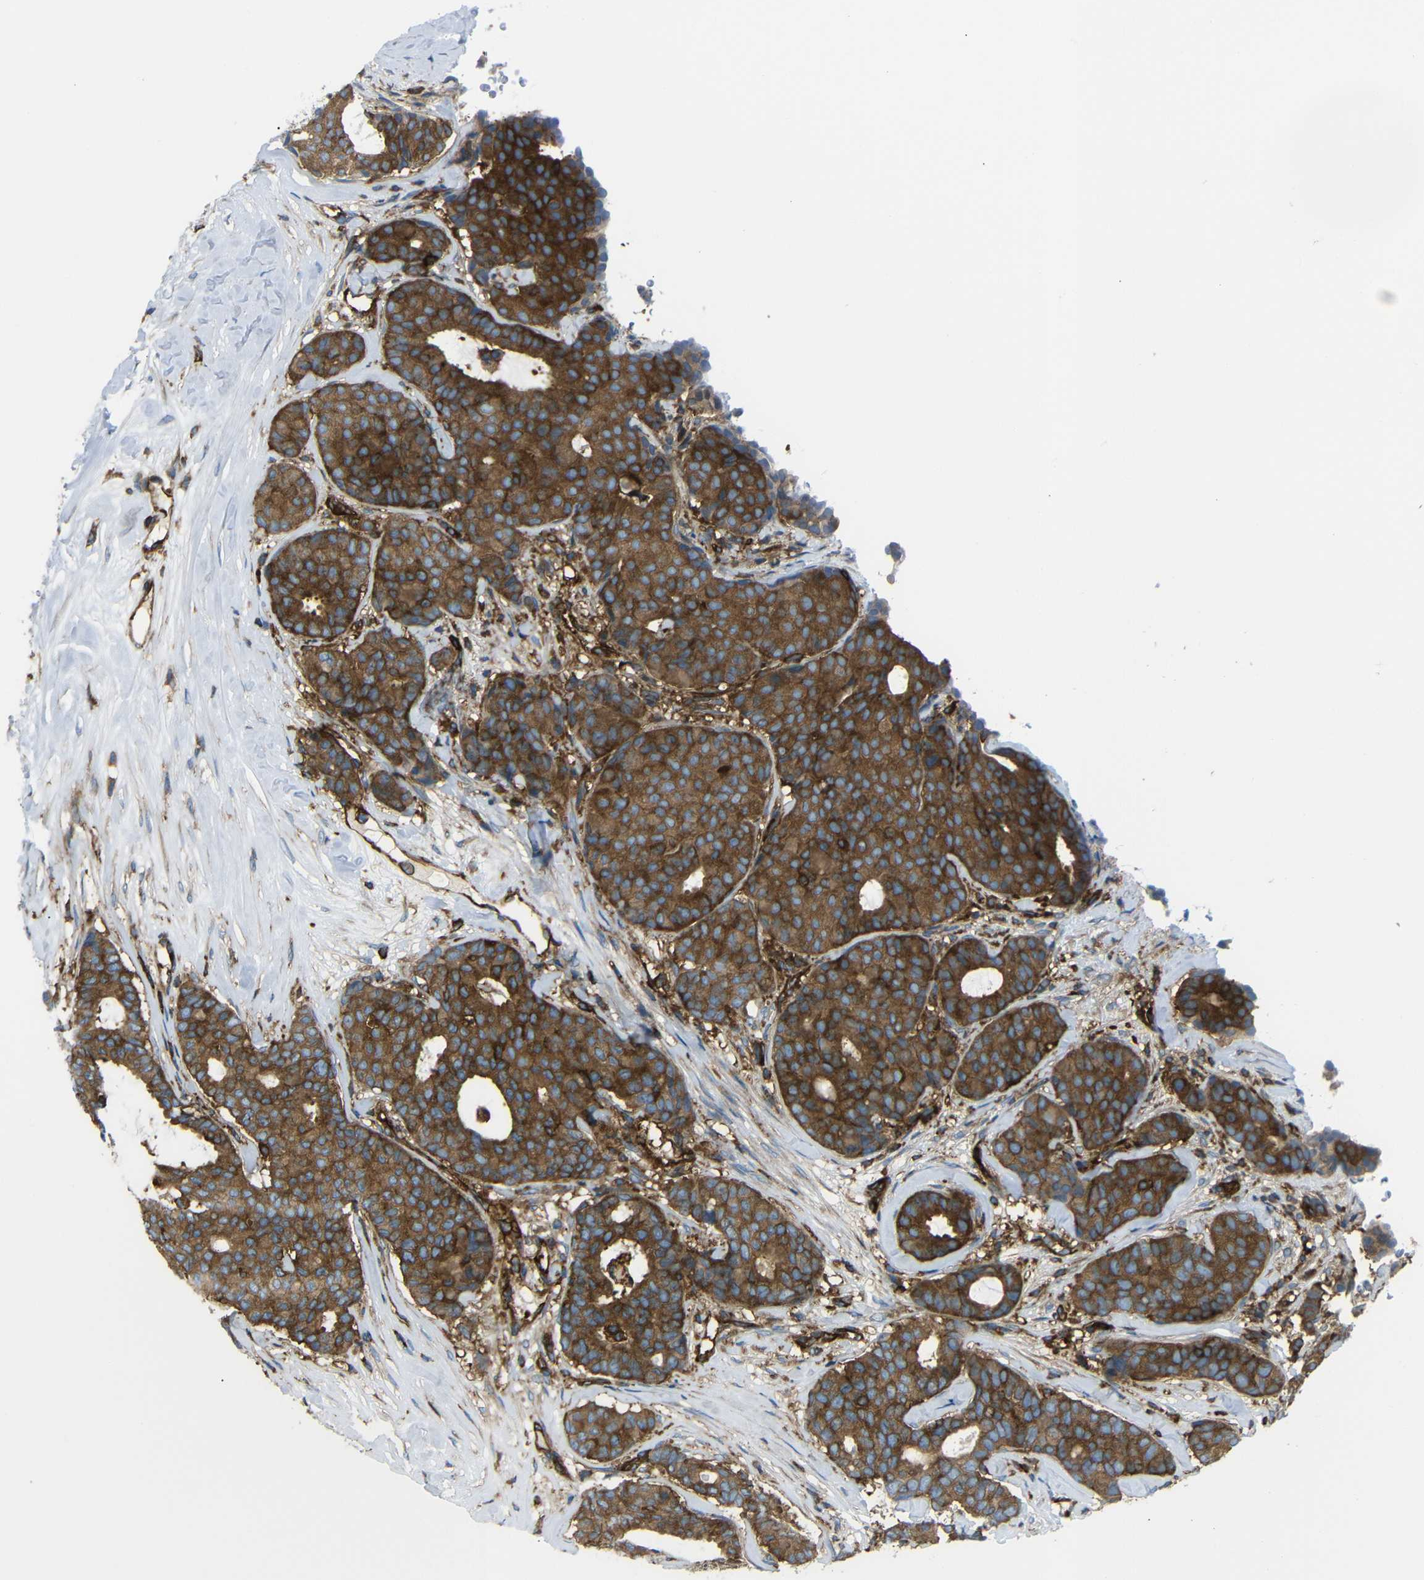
{"staining": {"intensity": "strong", "quantity": ">75%", "location": "cytoplasmic/membranous"}, "tissue": "breast cancer", "cell_type": "Tumor cells", "image_type": "cancer", "snomed": [{"axis": "morphology", "description": "Duct carcinoma"}, {"axis": "topography", "description": "Breast"}], "caption": "Immunohistochemistry (IHC) (DAB) staining of intraductal carcinoma (breast) exhibits strong cytoplasmic/membranous protein positivity in about >75% of tumor cells.", "gene": "ARHGEF1", "patient": {"sex": "female", "age": 75}}